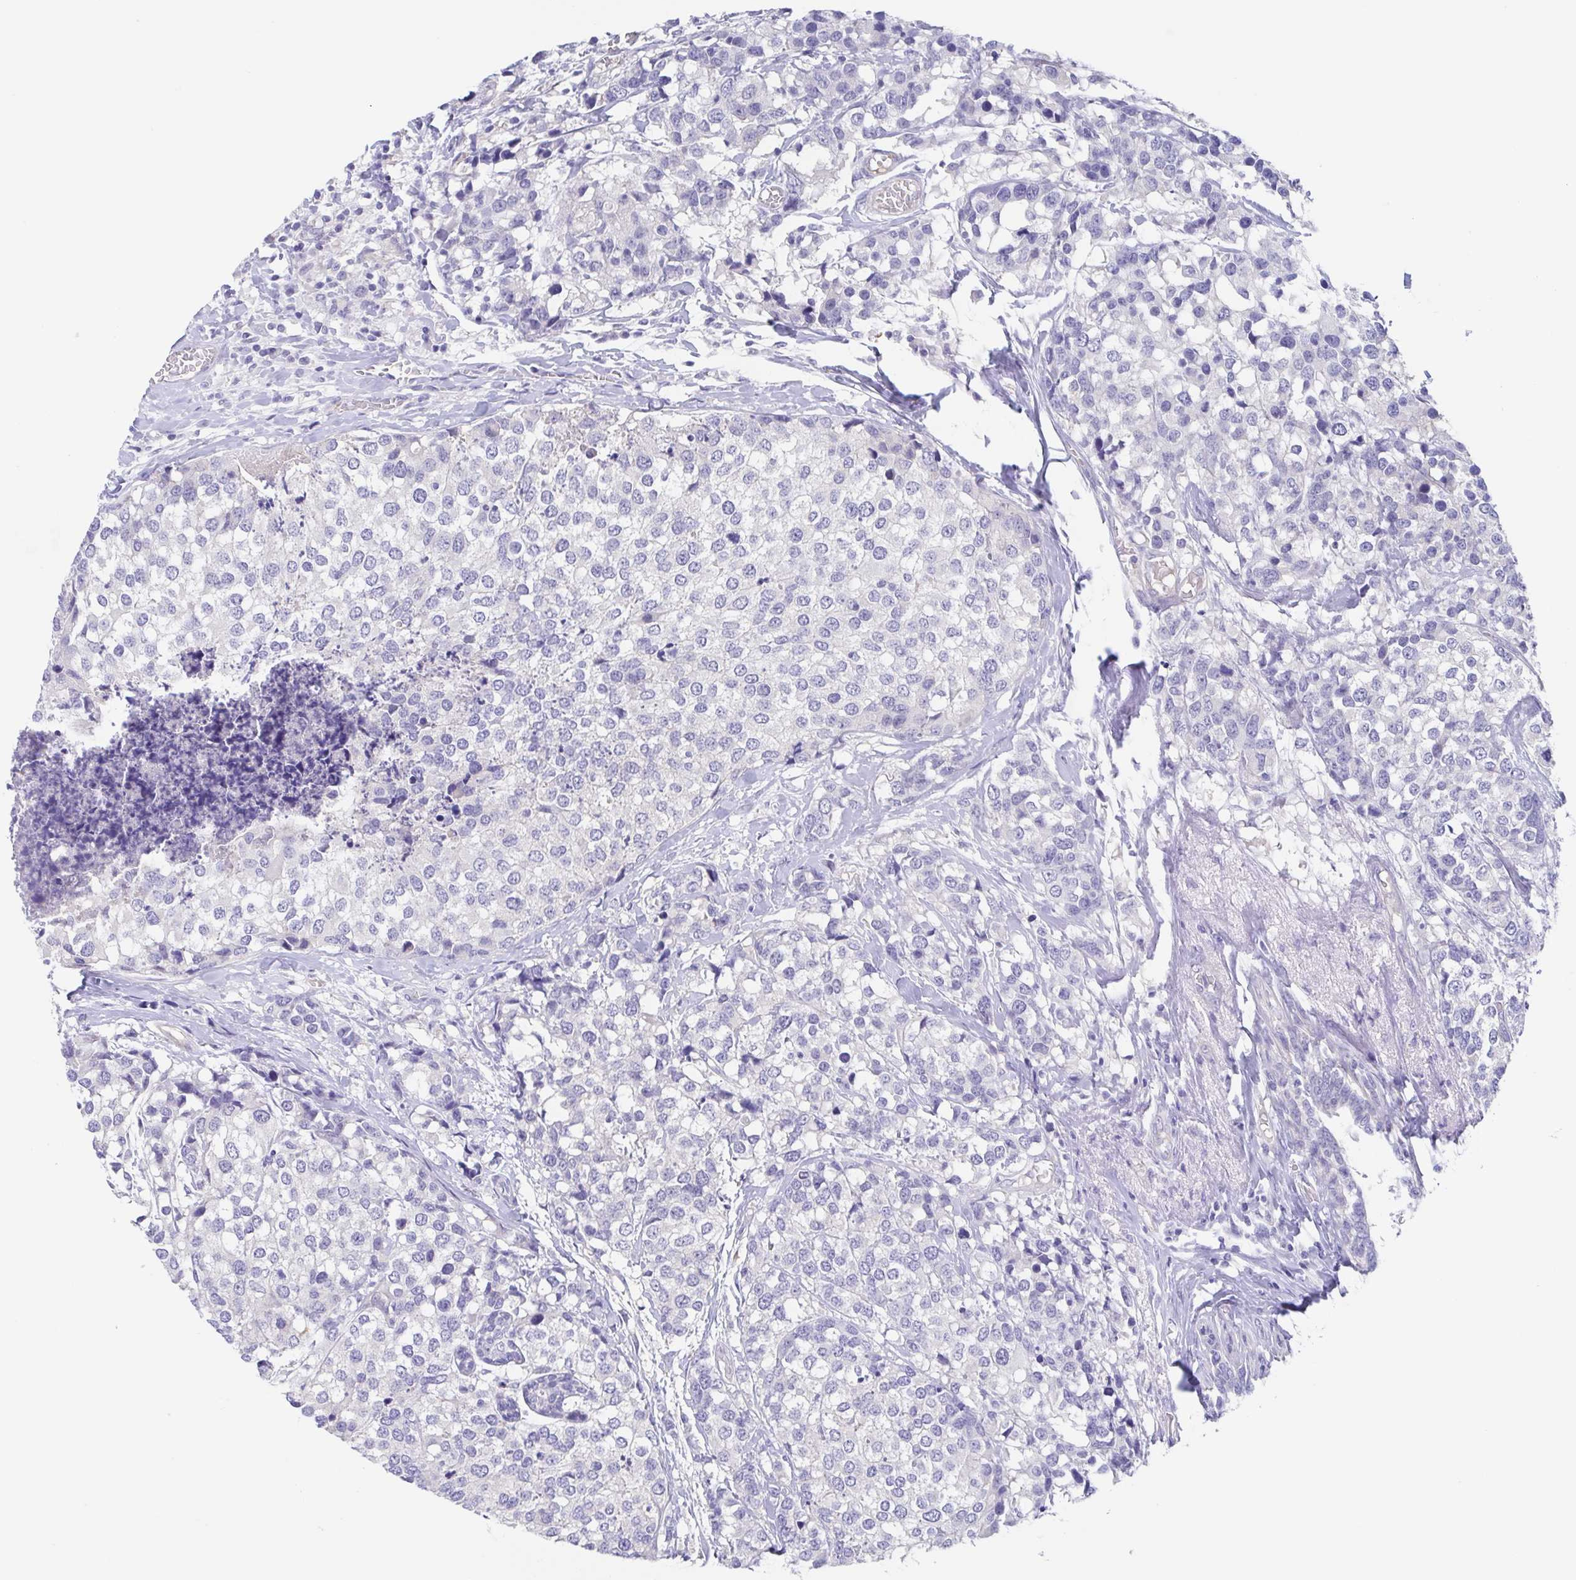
{"staining": {"intensity": "negative", "quantity": "none", "location": "none"}, "tissue": "breast cancer", "cell_type": "Tumor cells", "image_type": "cancer", "snomed": [{"axis": "morphology", "description": "Lobular carcinoma"}, {"axis": "topography", "description": "Breast"}], "caption": "Immunohistochemistry (IHC) histopathology image of neoplastic tissue: breast lobular carcinoma stained with DAB displays no significant protein expression in tumor cells. (DAB IHC, high magnification).", "gene": "TEX12", "patient": {"sex": "female", "age": 59}}